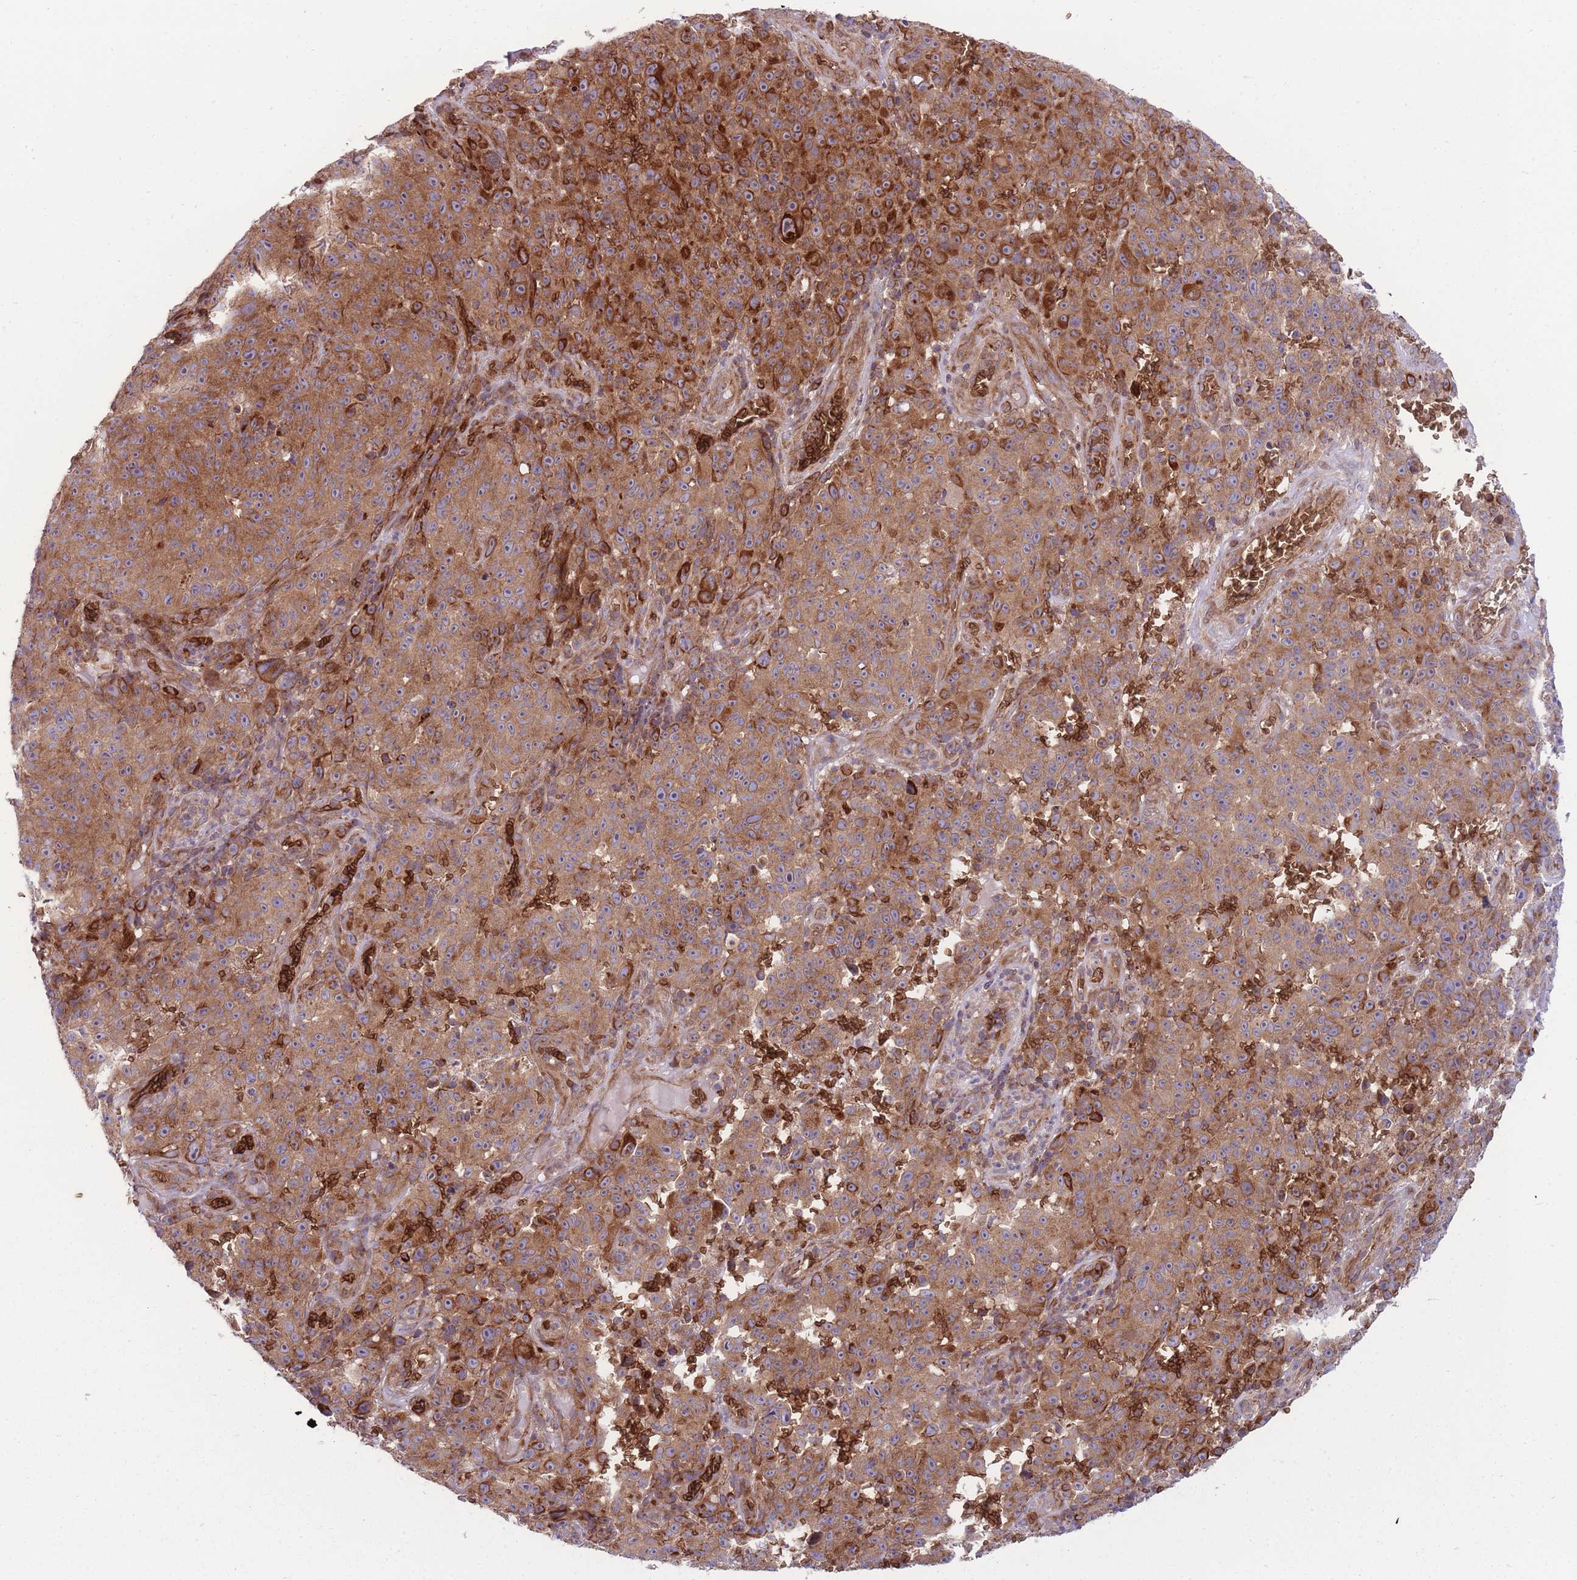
{"staining": {"intensity": "moderate", "quantity": ">75%", "location": "cytoplasmic/membranous"}, "tissue": "melanoma", "cell_type": "Tumor cells", "image_type": "cancer", "snomed": [{"axis": "morphology", "description": "Malignant melanoma, NOS"}, {"axis": "topography", "description": "Skin"}], "caption": "An image of melanoma stained for a protein displays moderate cytoplasmic/membranous brown staining in tumor cells.", "gene": "ANKRD10", "patient": {"sex": "female", "age": 82}}